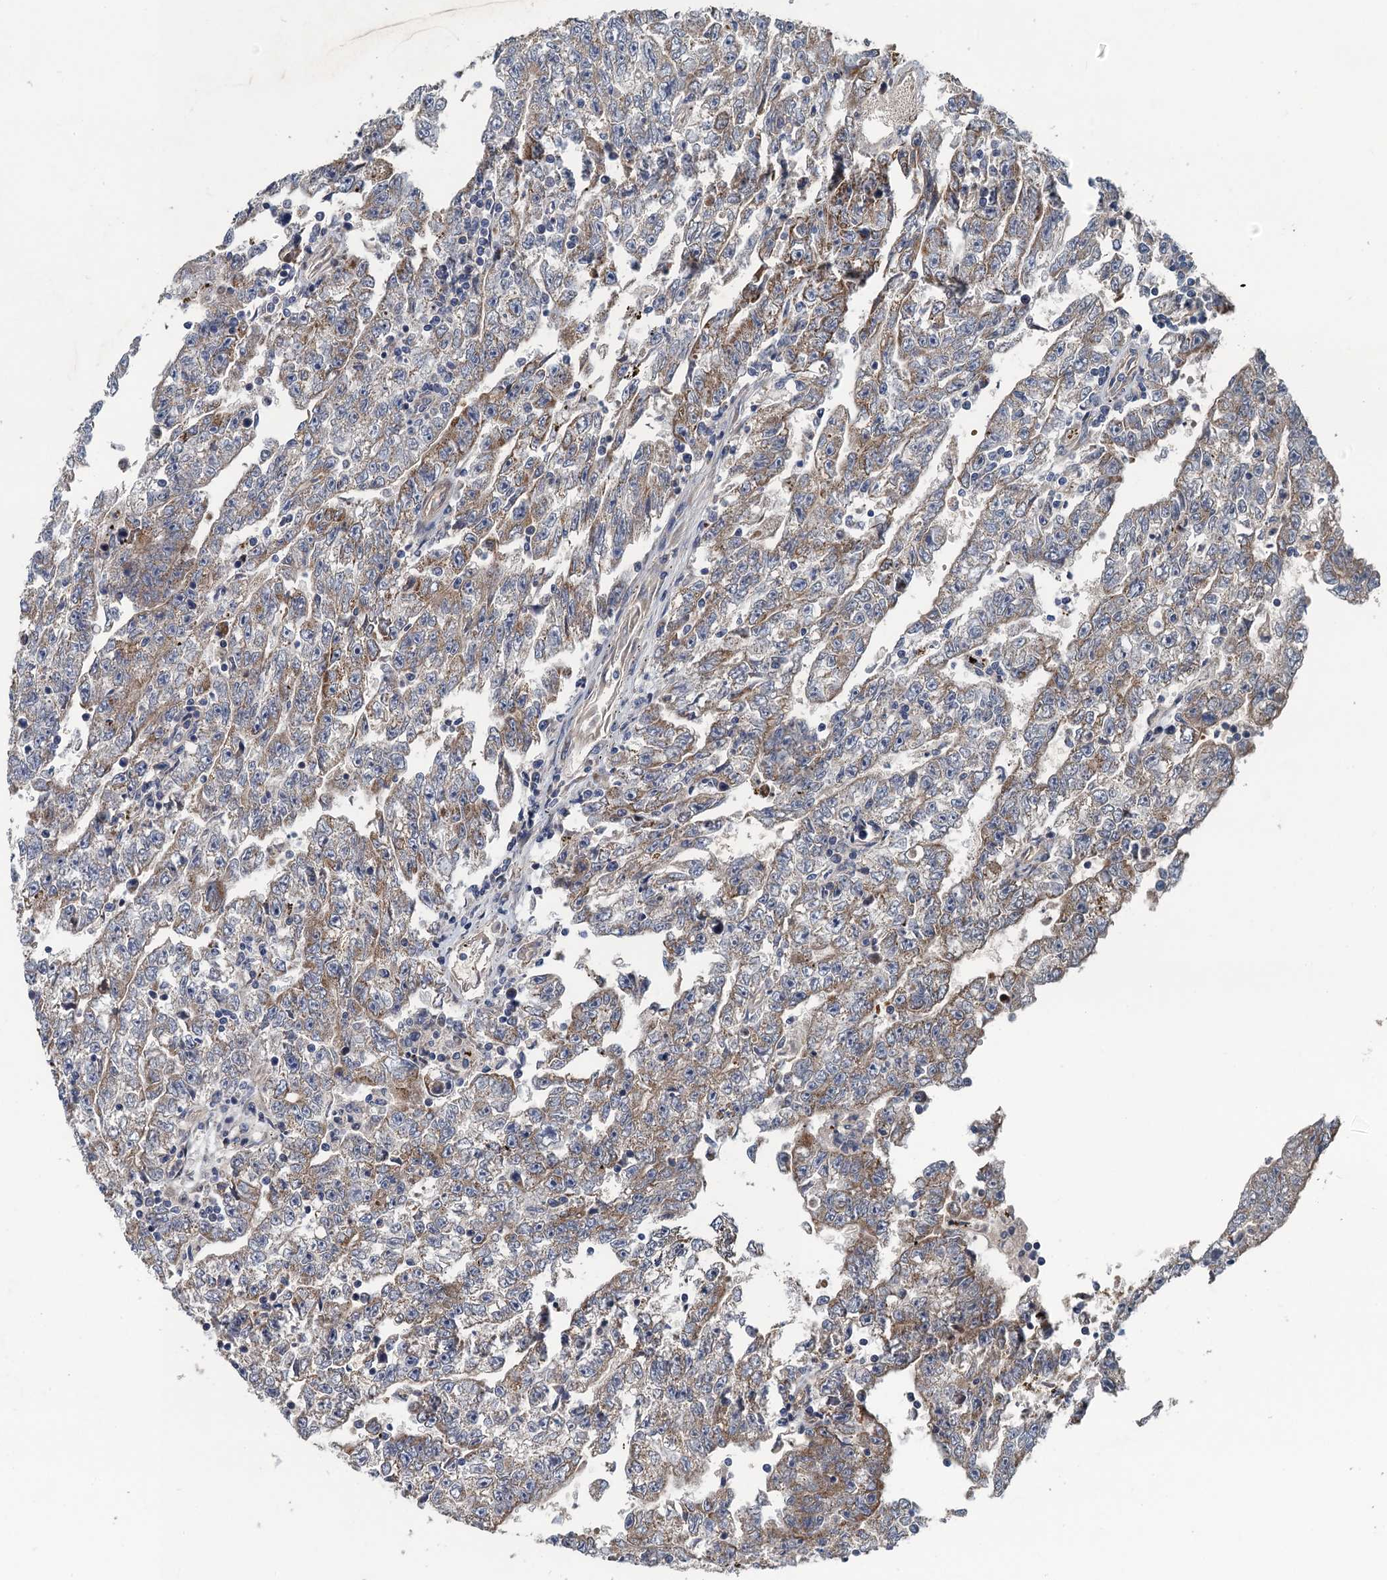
{"staining": {"intensity": "weak", "quantity": ">75%", "location": "cytoplasmic/membranous"}, "tissue": "testis cancer", "cell_type": "Tumor cells", "image_type": "cancer", "snomed": [{"axis": "morphology", "description": "Carcinoma, Embryonal, NOS"}, {"axis": "topography", "description": "Testis"}], "caption": "Testis cancer stained with IHC shows weak cytoplasmic/membranous staining in about >75% of tumor cells. The protein is stained brown, and the nuclei are stained in blue (DAB IHC with brightfield microscopy, high magnification).", "gene": "KBTBD8", "patient": {"sex": "male", "age": 25}}